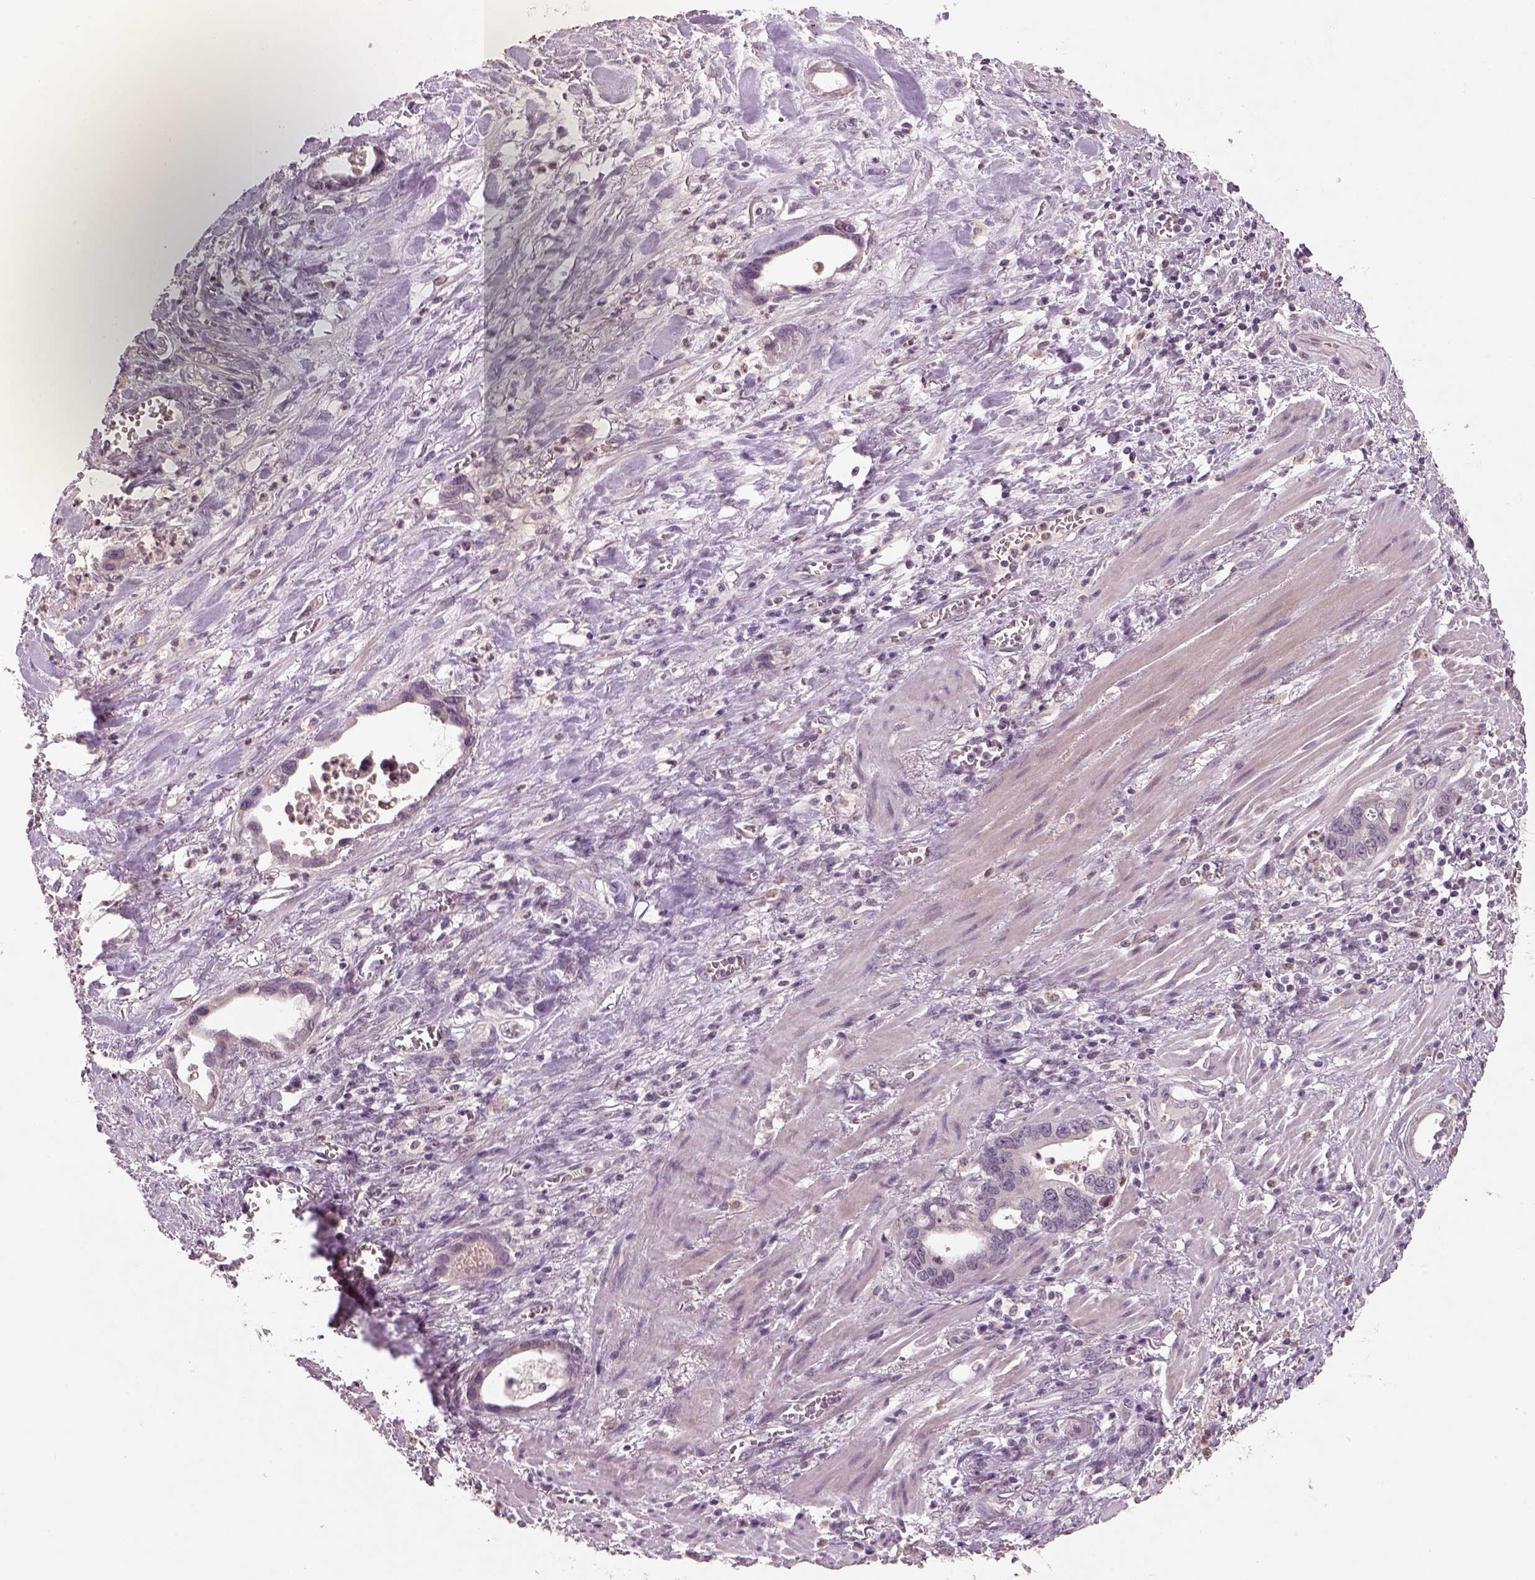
{"staining": {"intensity": "negative", "quantity": "none", "location": "none"}, "tissue": "stomach cancer", "cell_type": "Tumor cells", "image_type": "cancer", "snomed": [{"axis": "morphology", "description": "Normal tissue, NOS"}, {"axis": "morphology", "description": "Adenocarcinoma, NOS"}, {"axis": "topography", "description": "Esophagus"}, {"axis": "topography", "description": "Stomach, upper"}], "caption": "IHC histopathology image of stomach cancer stained for a protein (brown), which exhibits no positivity in tumor cells.", "gene": "GDNF", "patient": {"sex": "male", "age": 74}}